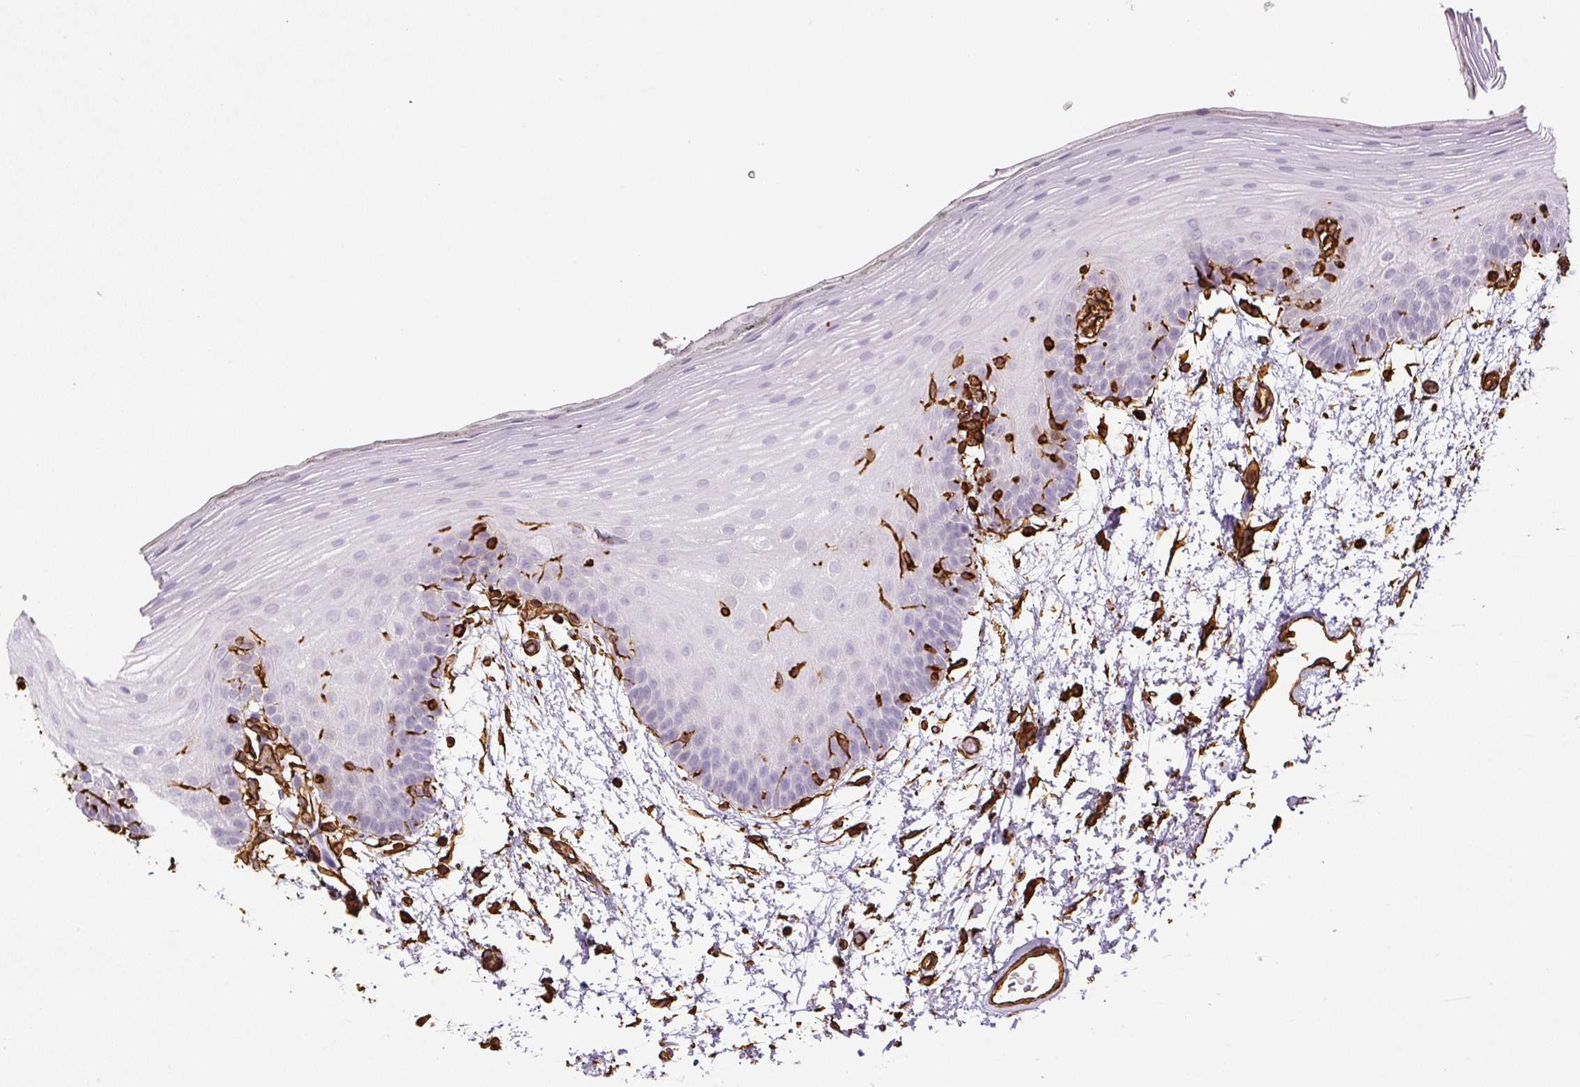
{"staining": {"intensity": "moderate", "quantity": "<25%", "location": "cytoplasmic/membranous"}, "tissue": "oral mucosa", "cell_type": "Squamous epithelial cells", "image_type": "normal", "snomed": [{"axis": "morphology", "description": "Normal tissue, NOS"}, {"axis": "morphology", "description": "Squamous cell carcinoma, NOS"}, {"axis": "topography", "description": "Oral tissue"}, {"axis": "topography", "description": "Head-Neck"}], "caption": "A low amount of moderate cytoplasmic/membranous expression is identified in approximately <25% of squamous epithelial cells in normal oral mucosa.", "gene": "VIM", "patient": {"sex": "female", "age": 81}}